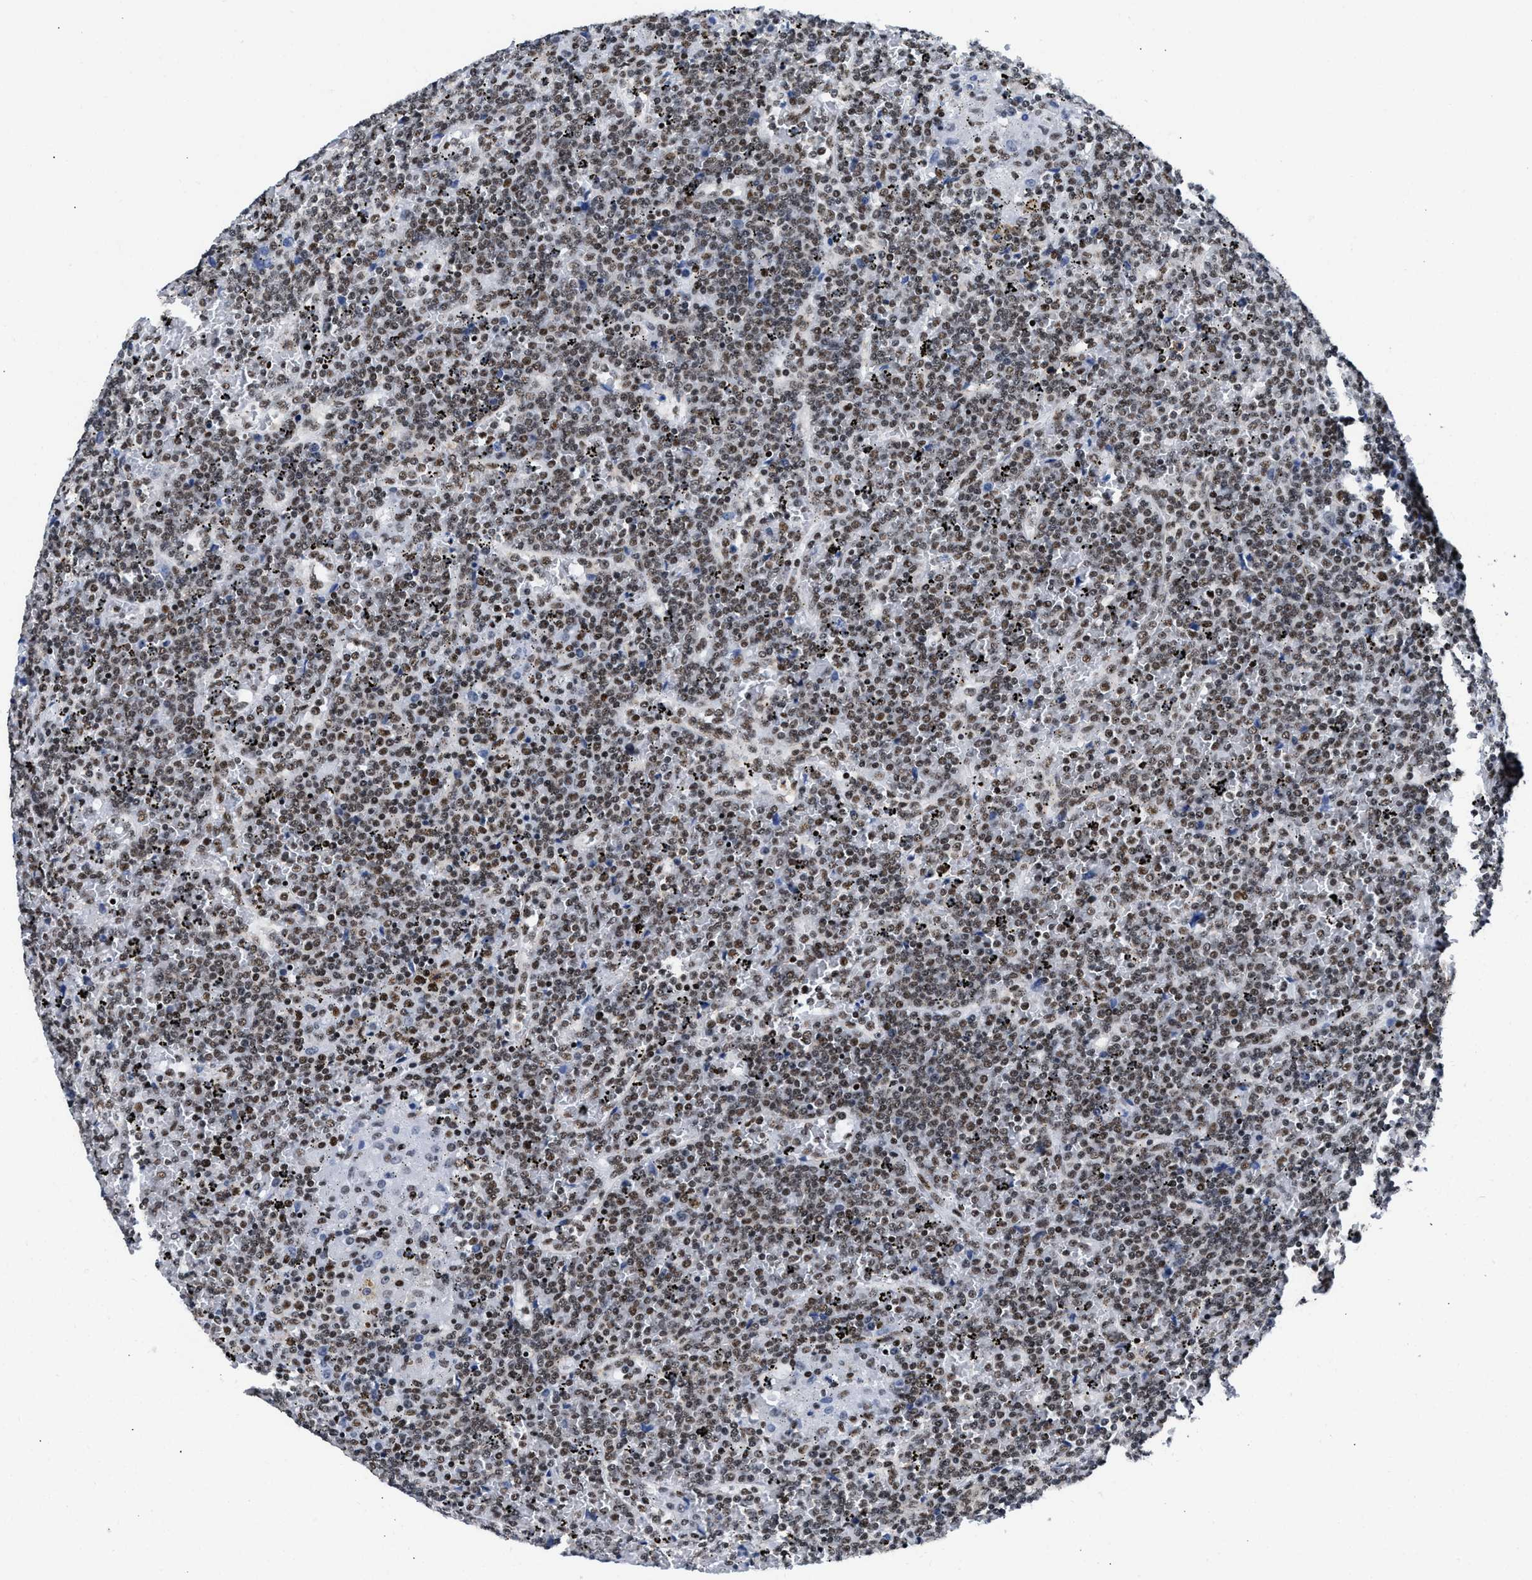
{"staining": {"intensity": "moderate", "quantity": ">75%", "location": "nuclear"}, "tissue": "lymphoma", "cell_type": "Tumor cells", "image_type": "cancer", "snomed": [{"axis": "morphology", "description": "Malignant lymphoma, non-Hodgkin's type, Low grade"}, {"axis": "topography", "description": "Spleen"}], "caption": "This is a micrograph of immunohistochemistry (IHC) staining of malignant lymphoma, non-Hodgkin's type (low-grade), which shows moderate expression in the nuclear of tumor cells.", "gene": "RBM8A", "patient": {"sex": "female", "age": 19}}